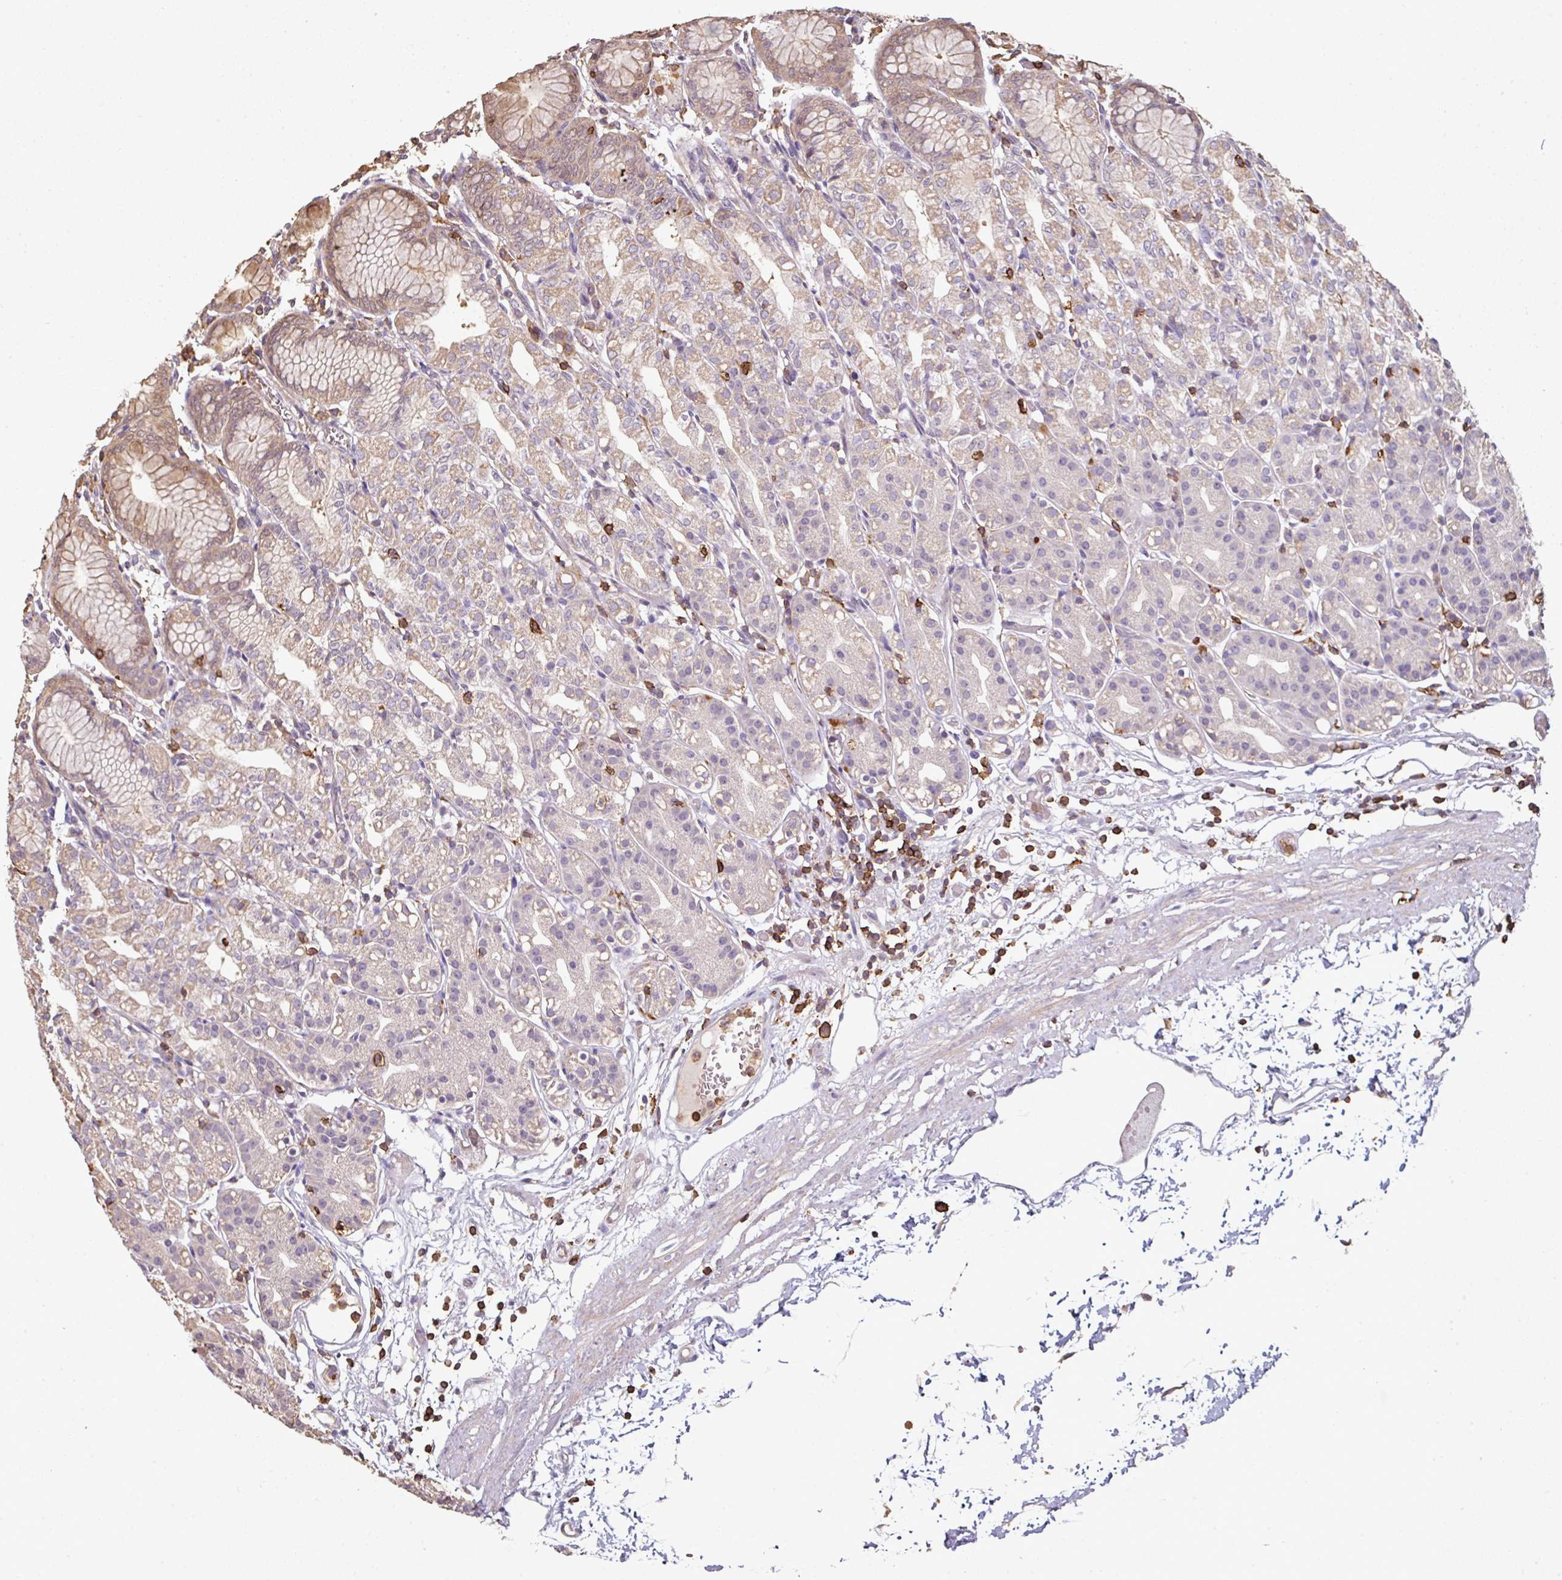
{"staining": {"intensity": "moderate", "quantity": "25%-75%", "location": "cytoplasmic/membranous"}, "tissue": "stomach", "cell_type": "Glandular cells", "image_type": "normal", "snomed": [{"axis": "morphology", "description": "Normal tissue, NOS"}, {"axis": "topography", "description": "Stomach"}], "caption": "This is an image of immunohistochemistry (IHC) staining of benign stomach, which shows moderate staining in the cytoplasmic/membranous of glandular cells.", "gene": "OLFML2B", "patient": {"sex": "female", "age": 57}}